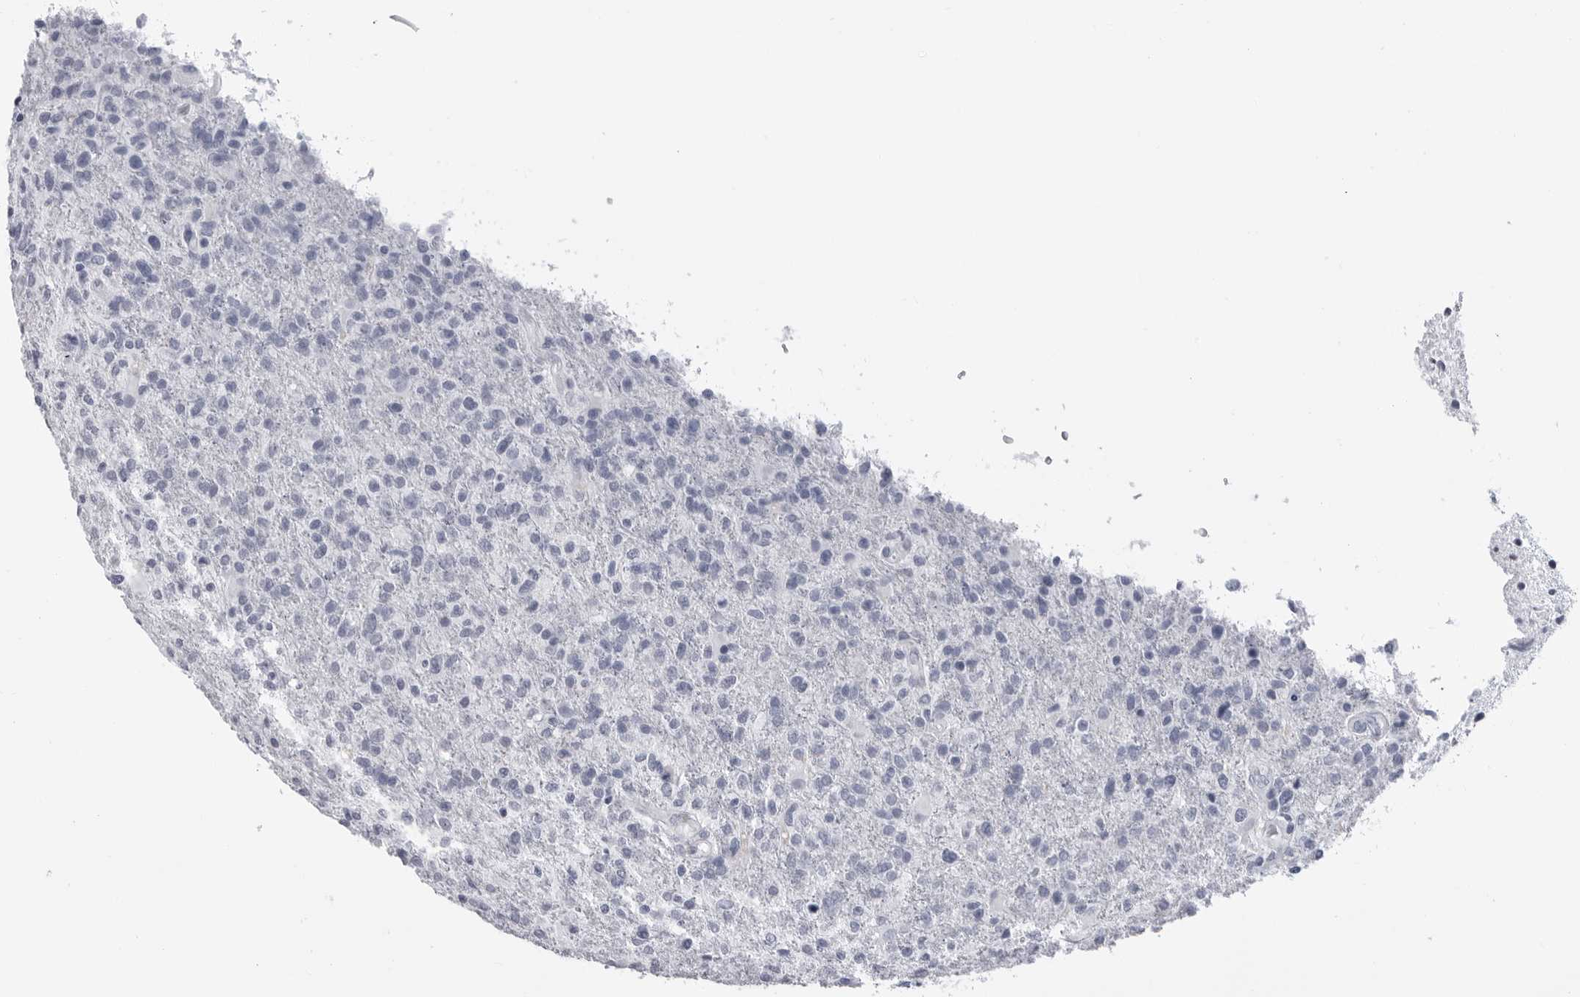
{"staining": {"intensity": "negative", "quantity": "none", "location": "none"}, "tissue": "glioma", "cell_type": "Tumor cells", "image_type": "cancer", "snomed": [{"axis": "morphology", "description": "Glioma, malignant, High grade"}, {"axis": "topography", "description": "Brain"}], "caption": "Immunohistochemistry (IHC) of human high-grade glioma (malignant) exhibits no positivity in tumor cells. (DAB (3,3'-diaminobenzidine) IHC, high magnification).", "gene": "PGA3", "patient": {"sex": "male", "age": 72}}